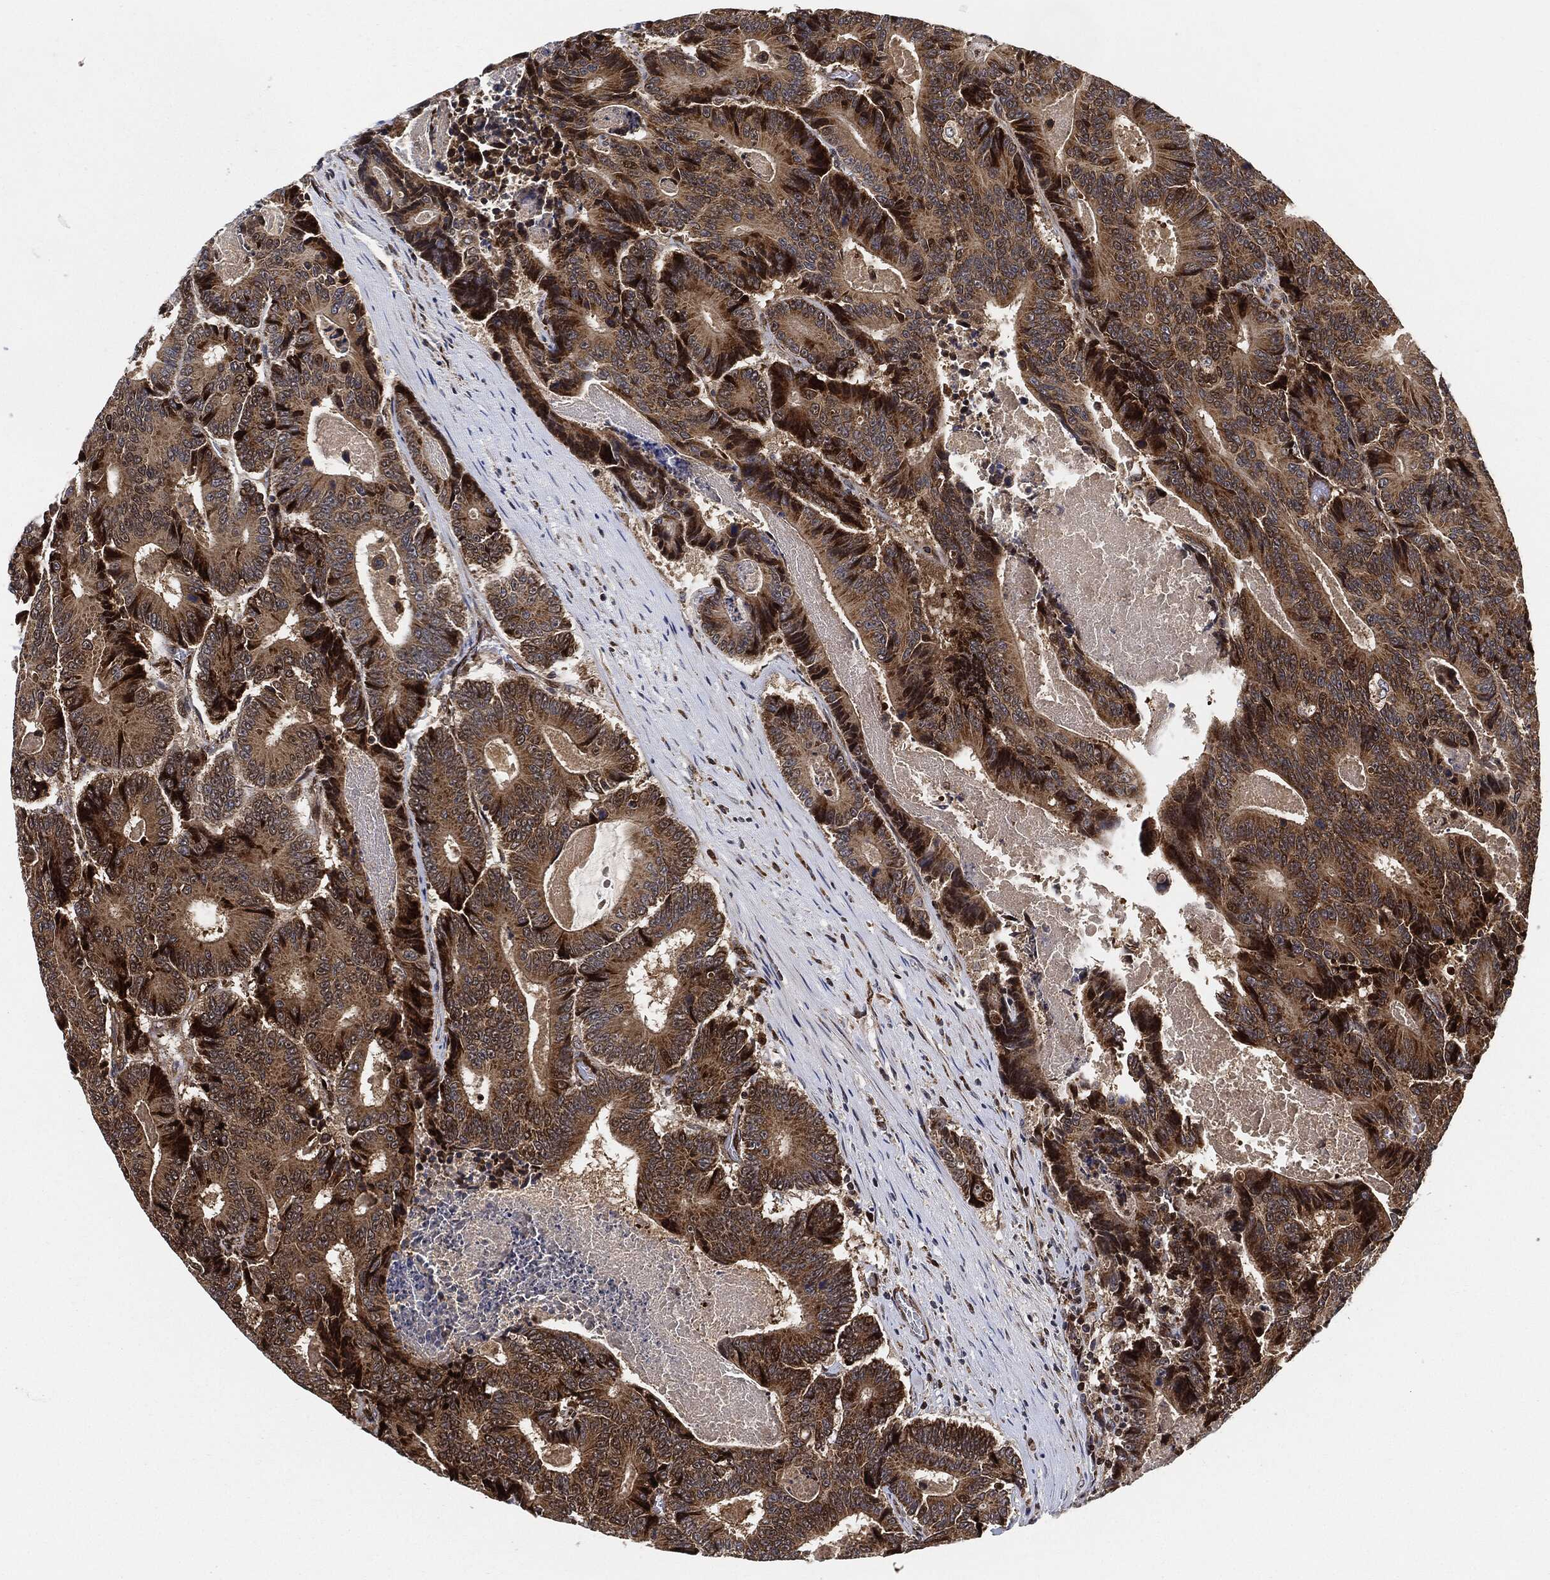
{"staining": {"intensity": "strong", "quantity": "25%-75%", "location": "cytoplasmic/membranous"}, "tissue": "colorectal cancer", "cell_type": "Tumor cells", "image_type": "cancer", "snomed": [{"axis": "morphology", "description": "Adenocarcinoma, NOS"}, {"axis": "topography", "description": "Colon"}], "caption": "About 25%-75% of tumor cells in human colorectal adenocarcinoma demonstrate strong cytoplasmic/membranous protein positivity as visualized by brown immunohistochemical staining.", "gene": "RNASEL", "patient": {"sex": "male", "age": 83}}